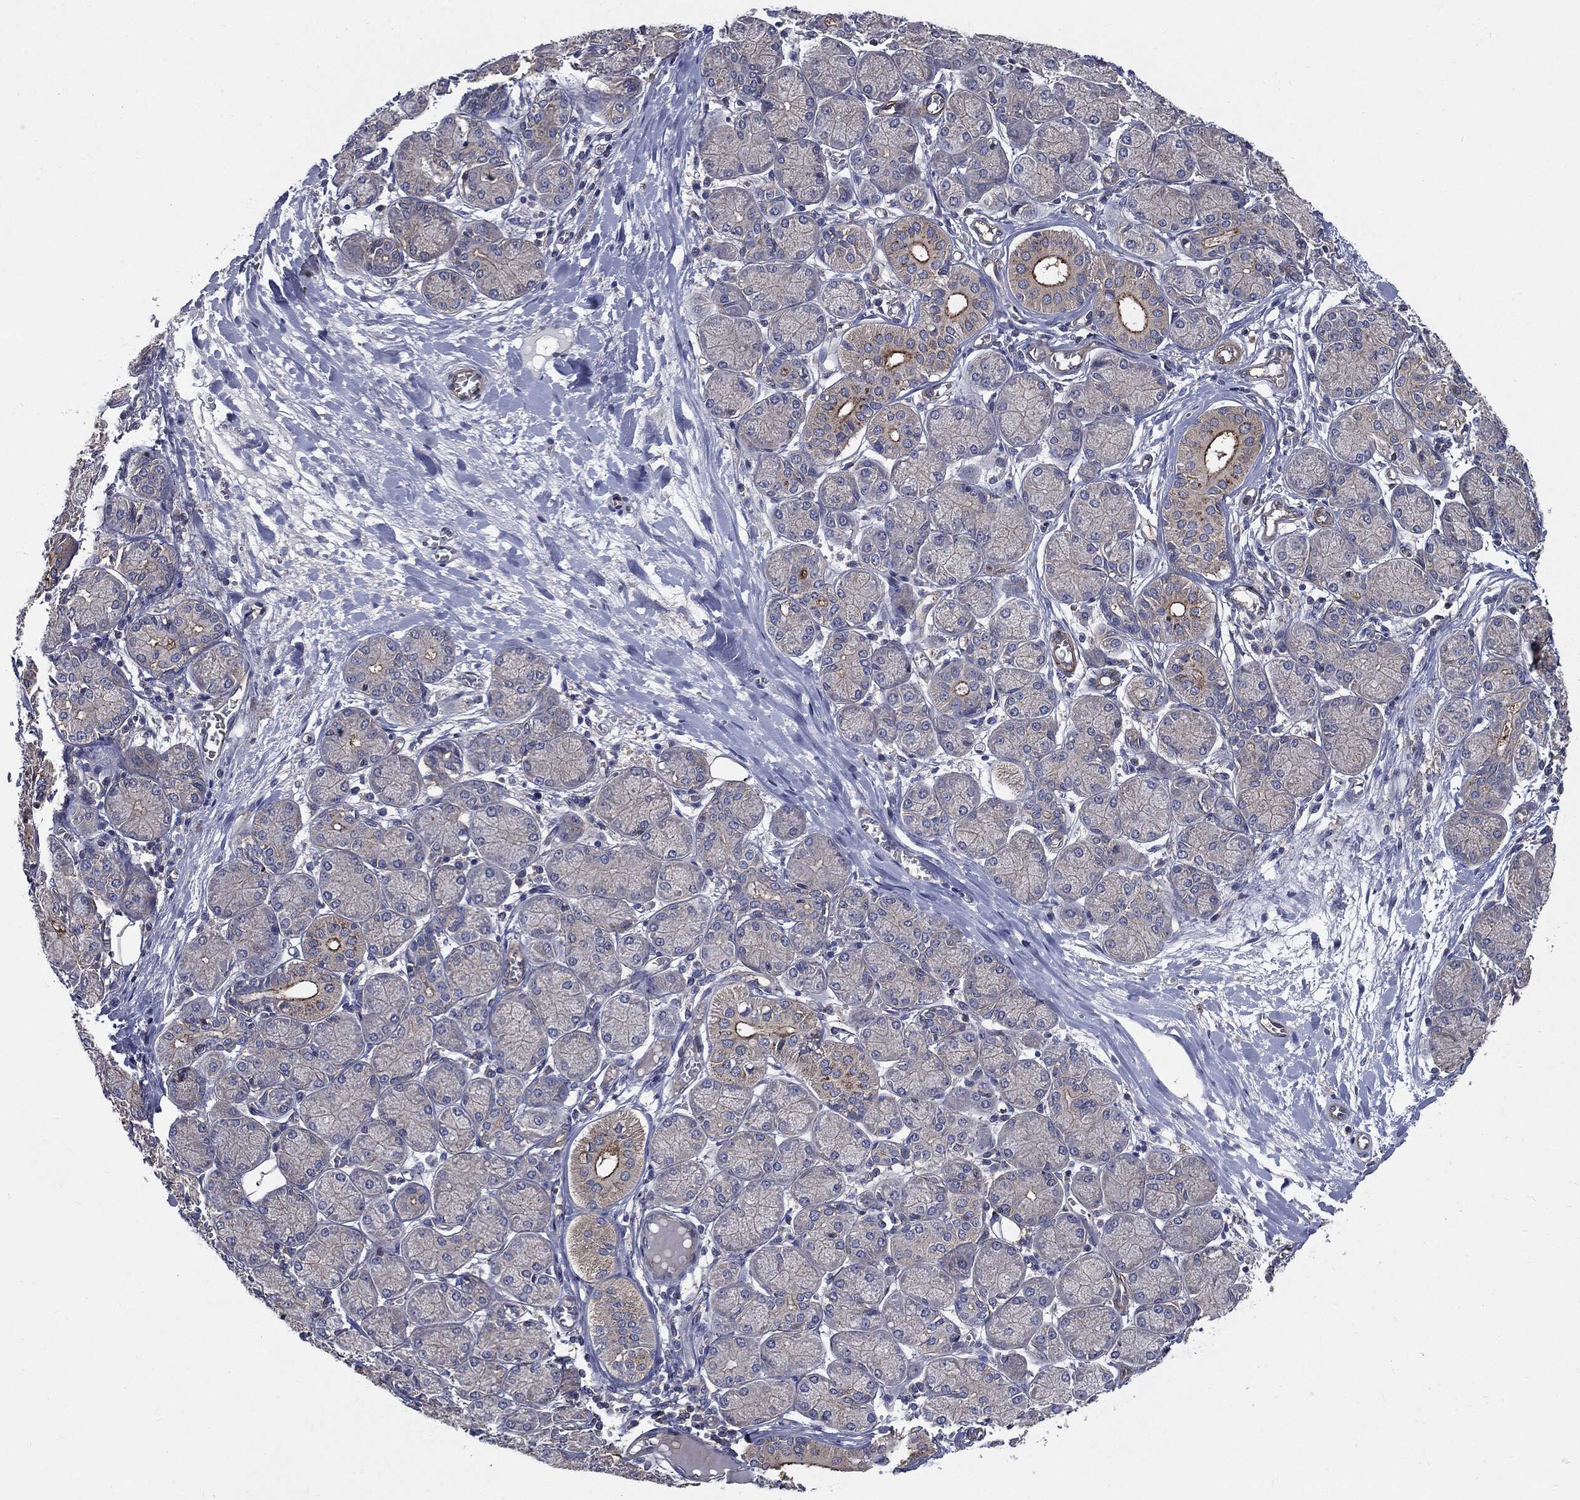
{"staining": {"intensity": "moderate", "quantity": "<25%", "location": "cytoplasmic/membranous"}, "tissue": "salivary gland", "cell_type": "Glandular cells", "image_type": "normal", "snomed": [{"axis": "morphology", "description": "Normal tissue, NOS"}, {"axis": "topography", "description": "Salivary gland"}, {"axis": "topography", "description": "Peripheral nerve tissue"}], "caption": "Immunohistochemical staining of normal human salivary gland reveals moderate cytoplasmic/membranous protein positivity in approximately <25% of glandular cells. (brown staining indicates protein expression, while blue staining denotes nuclei).", "gene": "PDCD6IP", "patient": {"sex": "female", "age": 24}}